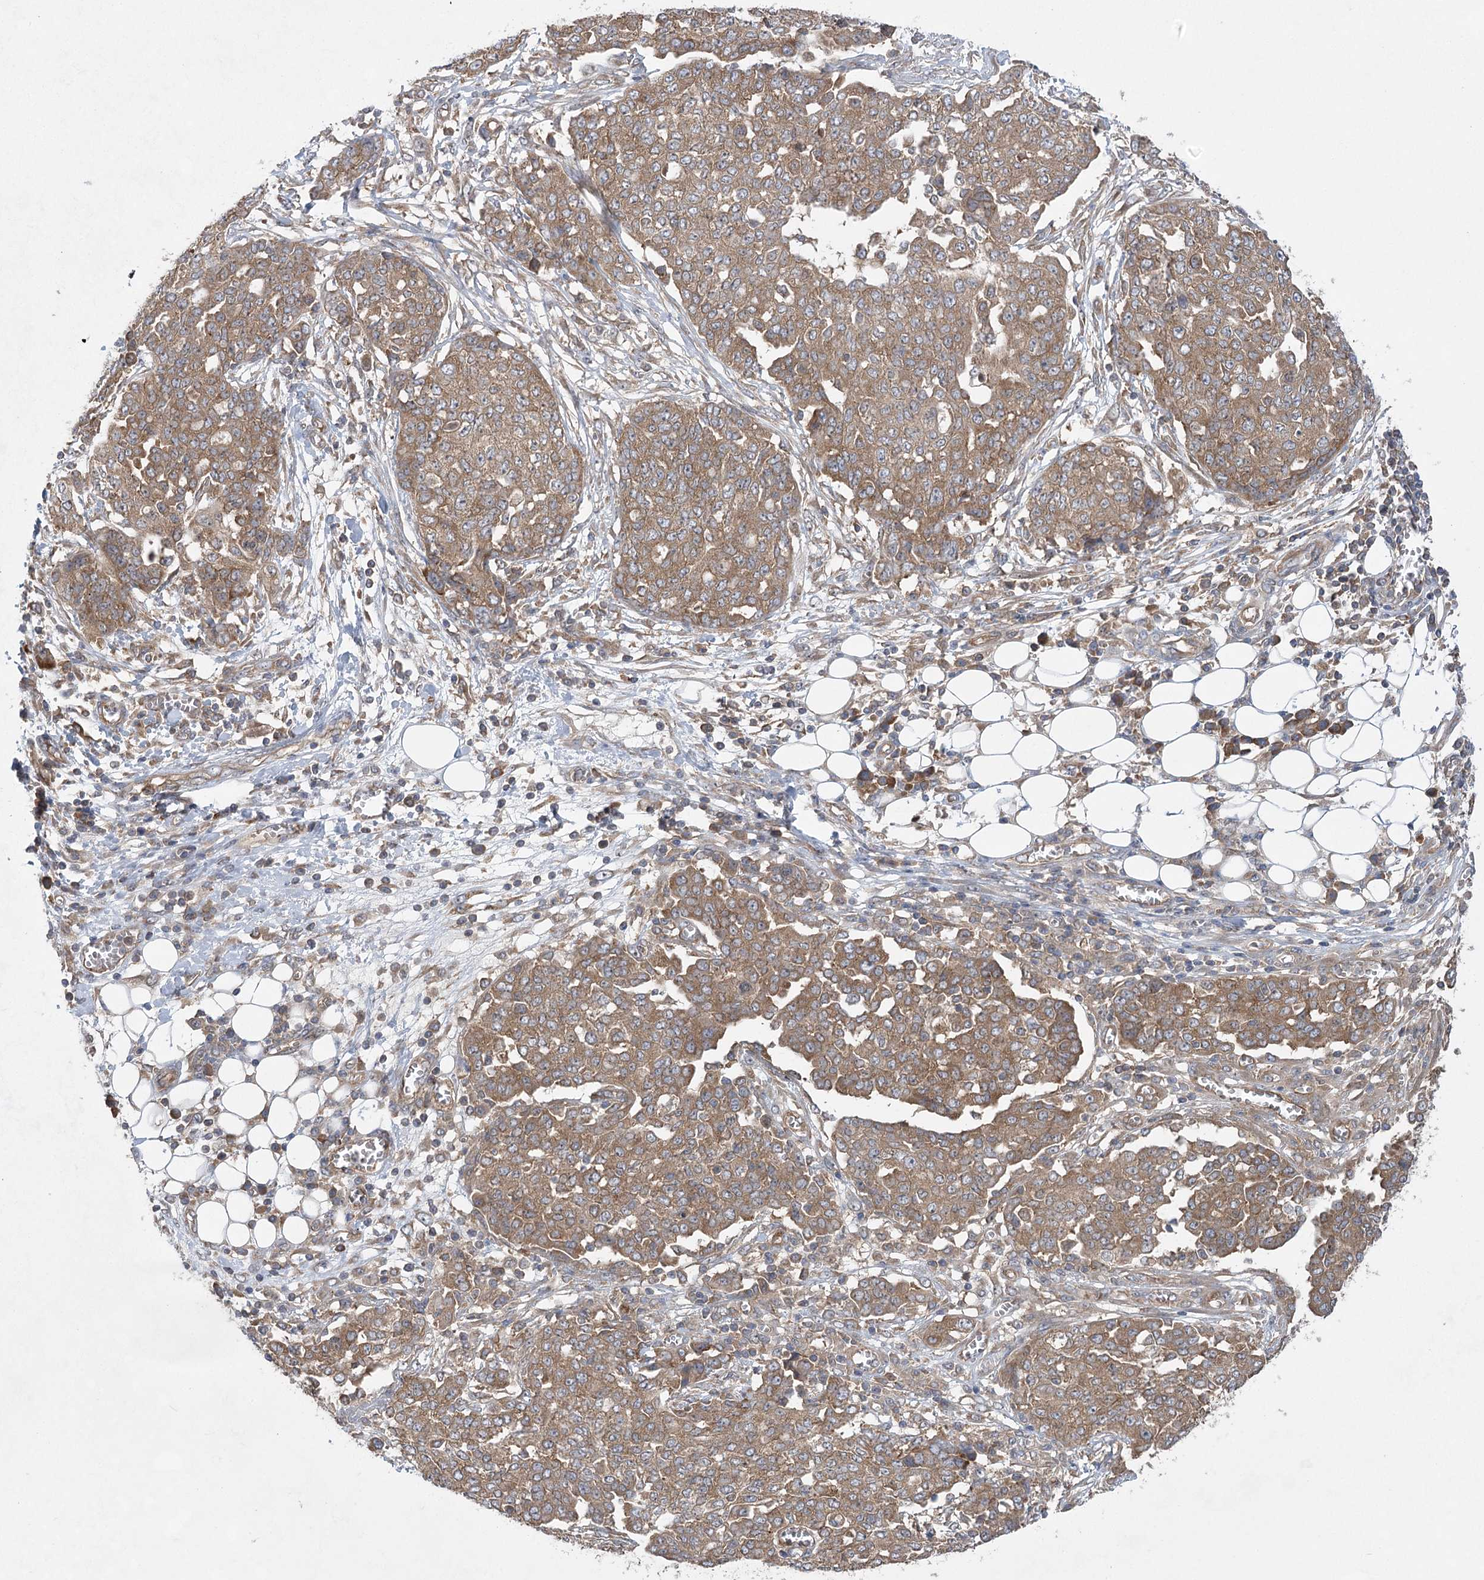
{"staining": {"intensity": "moderate", "quantity": ">75%", "location": "cytoplasmic/membranous"}, "tissue": "ovarian cancer", "cell_type": "Tumor cells", "image_type": "cancer", "snomed": [{"axis": "morphology", "description": "Cystadenocarcinoma, serous, NOS"}, {"axis": "topography", "description": "Soft tissue"}, {"axis": "topography", "description": "Ovary"}], "caption": "Ovarian serous cystadenocarcinoma was stained to show a protein in brown. There is medium levels of moderate cytoplasmic/membranous positivity in approximately >75% of tumor cells.", "gene": "EIF3A", "patient": {"sex": "female", "age": 57}}